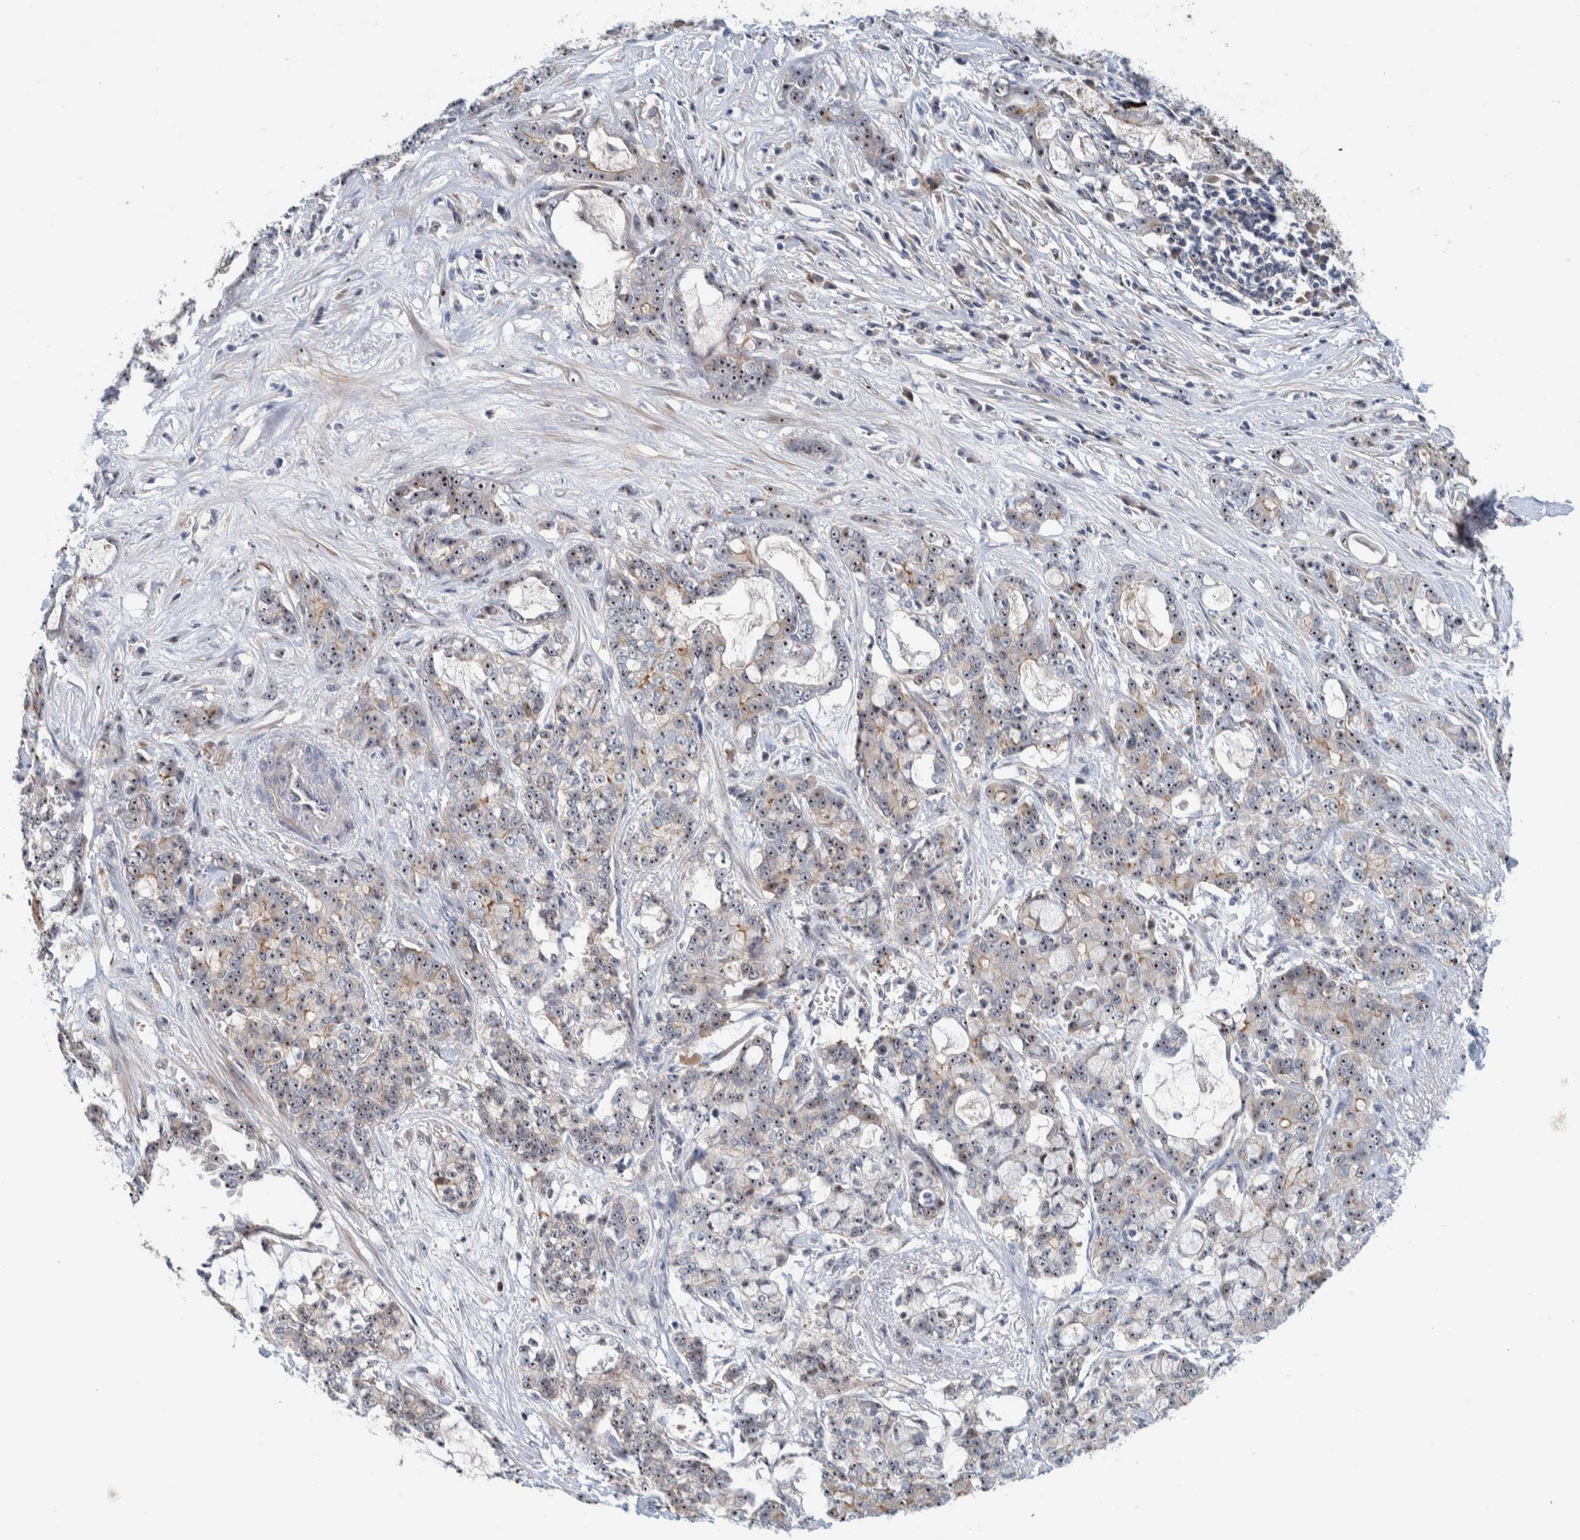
{"staining": {"intensity": "strong", "quantity": ">75%", "location": "nuclear"}, "tissue": "pancreatic cancer", "cell_type": "Tumor cells", "image_type": "cancer", "snomed": [{"axis": "morphology", "description": "Adenocarcinoma, NOS"}, {"axis": "topography", "description": "Pancreas"}], "caption": "Human pancreatic cancer (adenocarcinoma) stained with a brown dye reveals strong nuclear positive expression in approximately >75% of tumor cells.", "gene": "NOL11", "patient": {"sex": "female", "age": 73}}